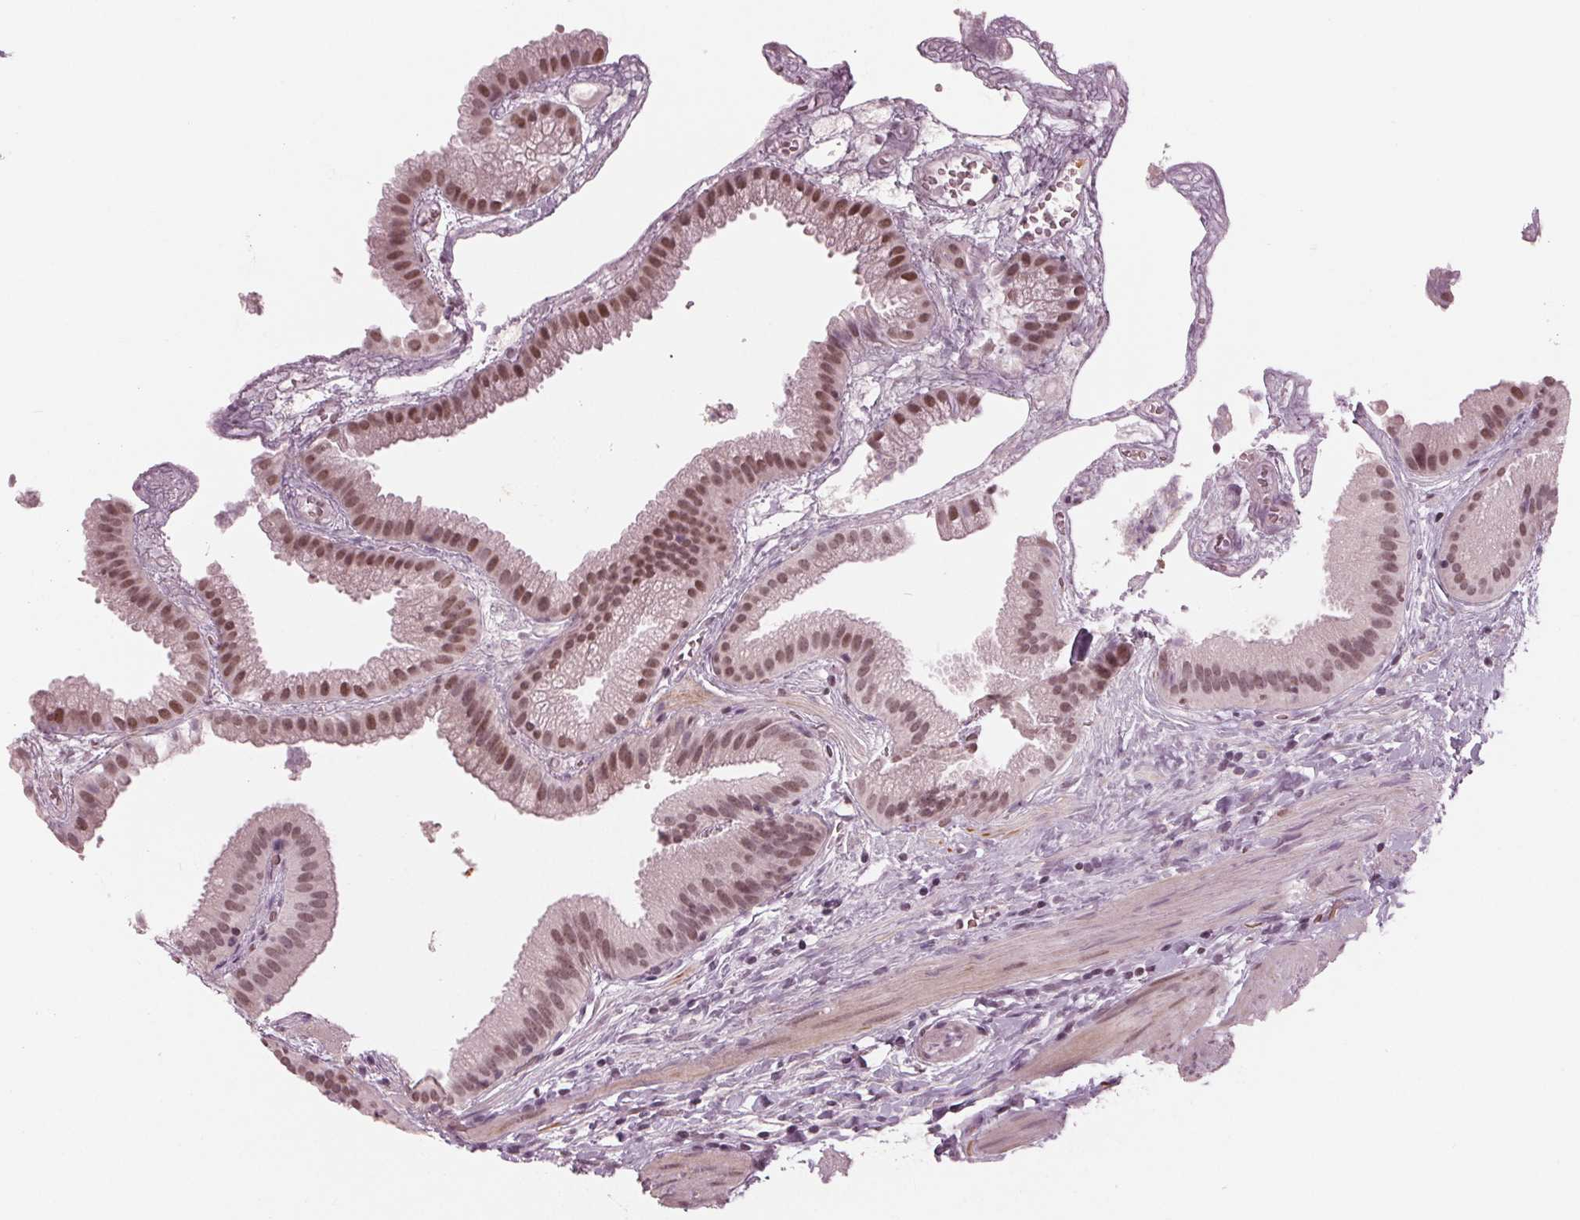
{"staining": {"intensity": "moderate", "quantity": ">75%", "location": "nuclear"}, "tissue": "gallbladder", "cell_type": "Glandular cells", "image_type": "normal", "snomed": [{"axis": "morphology", "description": "Normal tissue, NOS"}, {"axis": "topography", "description": "Gallbladder"}], "caption": "Immunohistochemistry (IHC) image of unremarkable gallbladder: human gallbladder stained using immunohistochemistry (IHC) demonstrates medium levels of moderate protein expression localized specifically in the nuclear of glandular cells, appearing as a nuclear brown color.", "gene": "DNMT3L", "patient": {"sex": "female", "age": 63}}